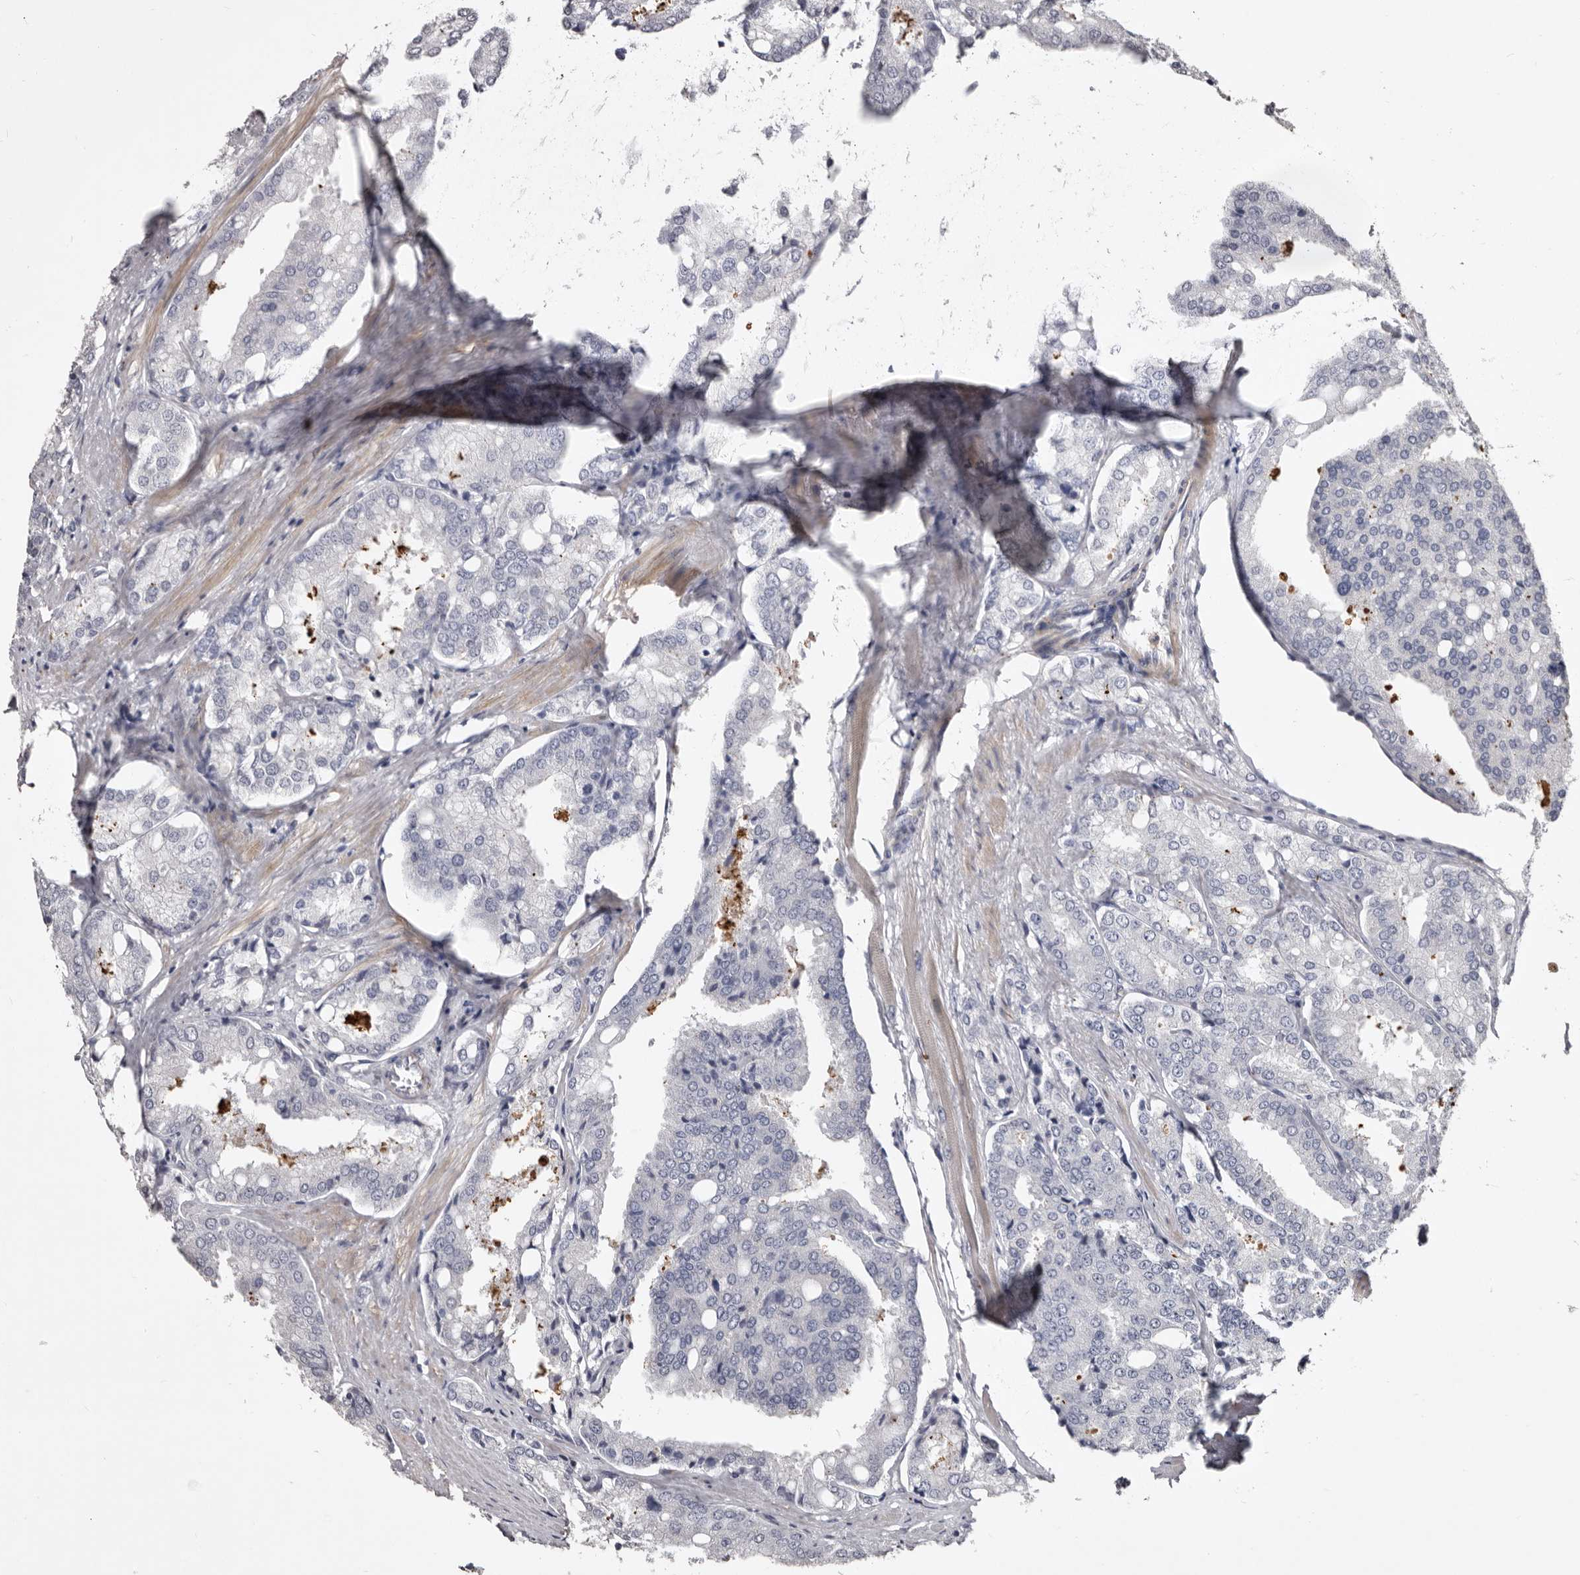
{"staining": {"intensity": "negative", "quantity": "none", "location": "none"}, "tissue": "prostate cancer", "cell_type": "Tumor cells", "image_type": "cancer", "snomed": [{"axis": "morphology", "description": "Adenocarcinoma, High grade"}, {"axis": "topography", "description": "Prostate"}], "caption": "This histopathology image is of prostate cancer (adenocarcinoma (high-grade)) stained with immunohistochemistry (IHC) to label a protein in brown with the nuclei are counter-stained blue. There is no staining in tumor cells.", "gene": "SLC10A4", "patient": {"sex": "male", "age": 50}}